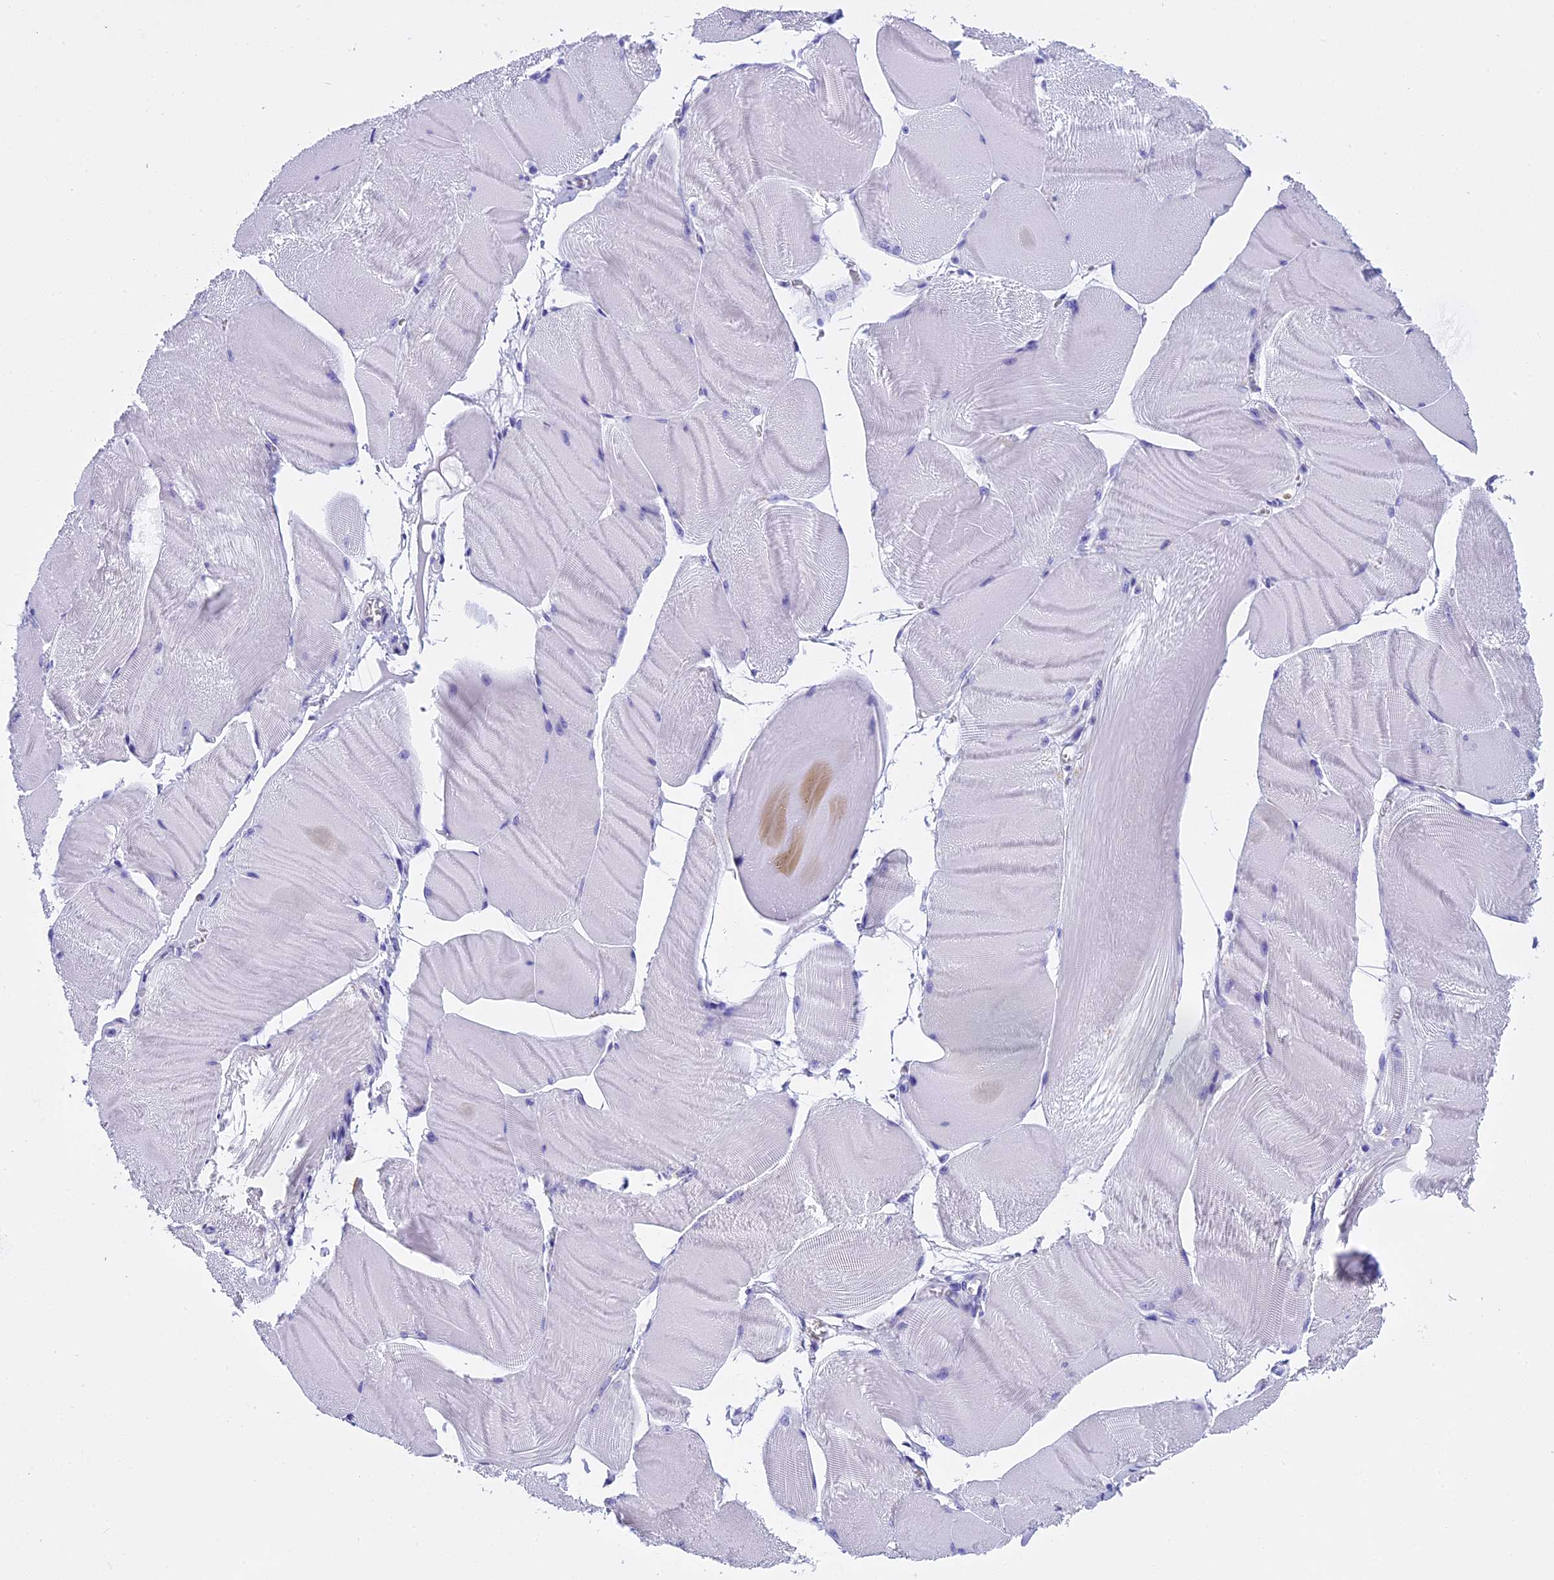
{"staining": {"intensity": "negative", "quantity": "none", "location": "none"}, "tissue": "skeletal muscle", "cell_type": "Myocytes", "image_type": "normal", "snomed": [{"axis": "morphology", "description": "Normal tissue, NOS"}, {"axis": "morphology", "description": "Basal cell carcinoma"}, {"axis": "topography", "description": "Skeletal muscle"}], "caption": "High power microscopy micrograph of an IHC histopathology image of unremarkable skeletal muscle, revealing no significant staining in myocytes. (Brightfield microscopy of DAB IHC at high magnification).", "gene": "KCTD14", "patient": {"sex": "female", "age": 64}}